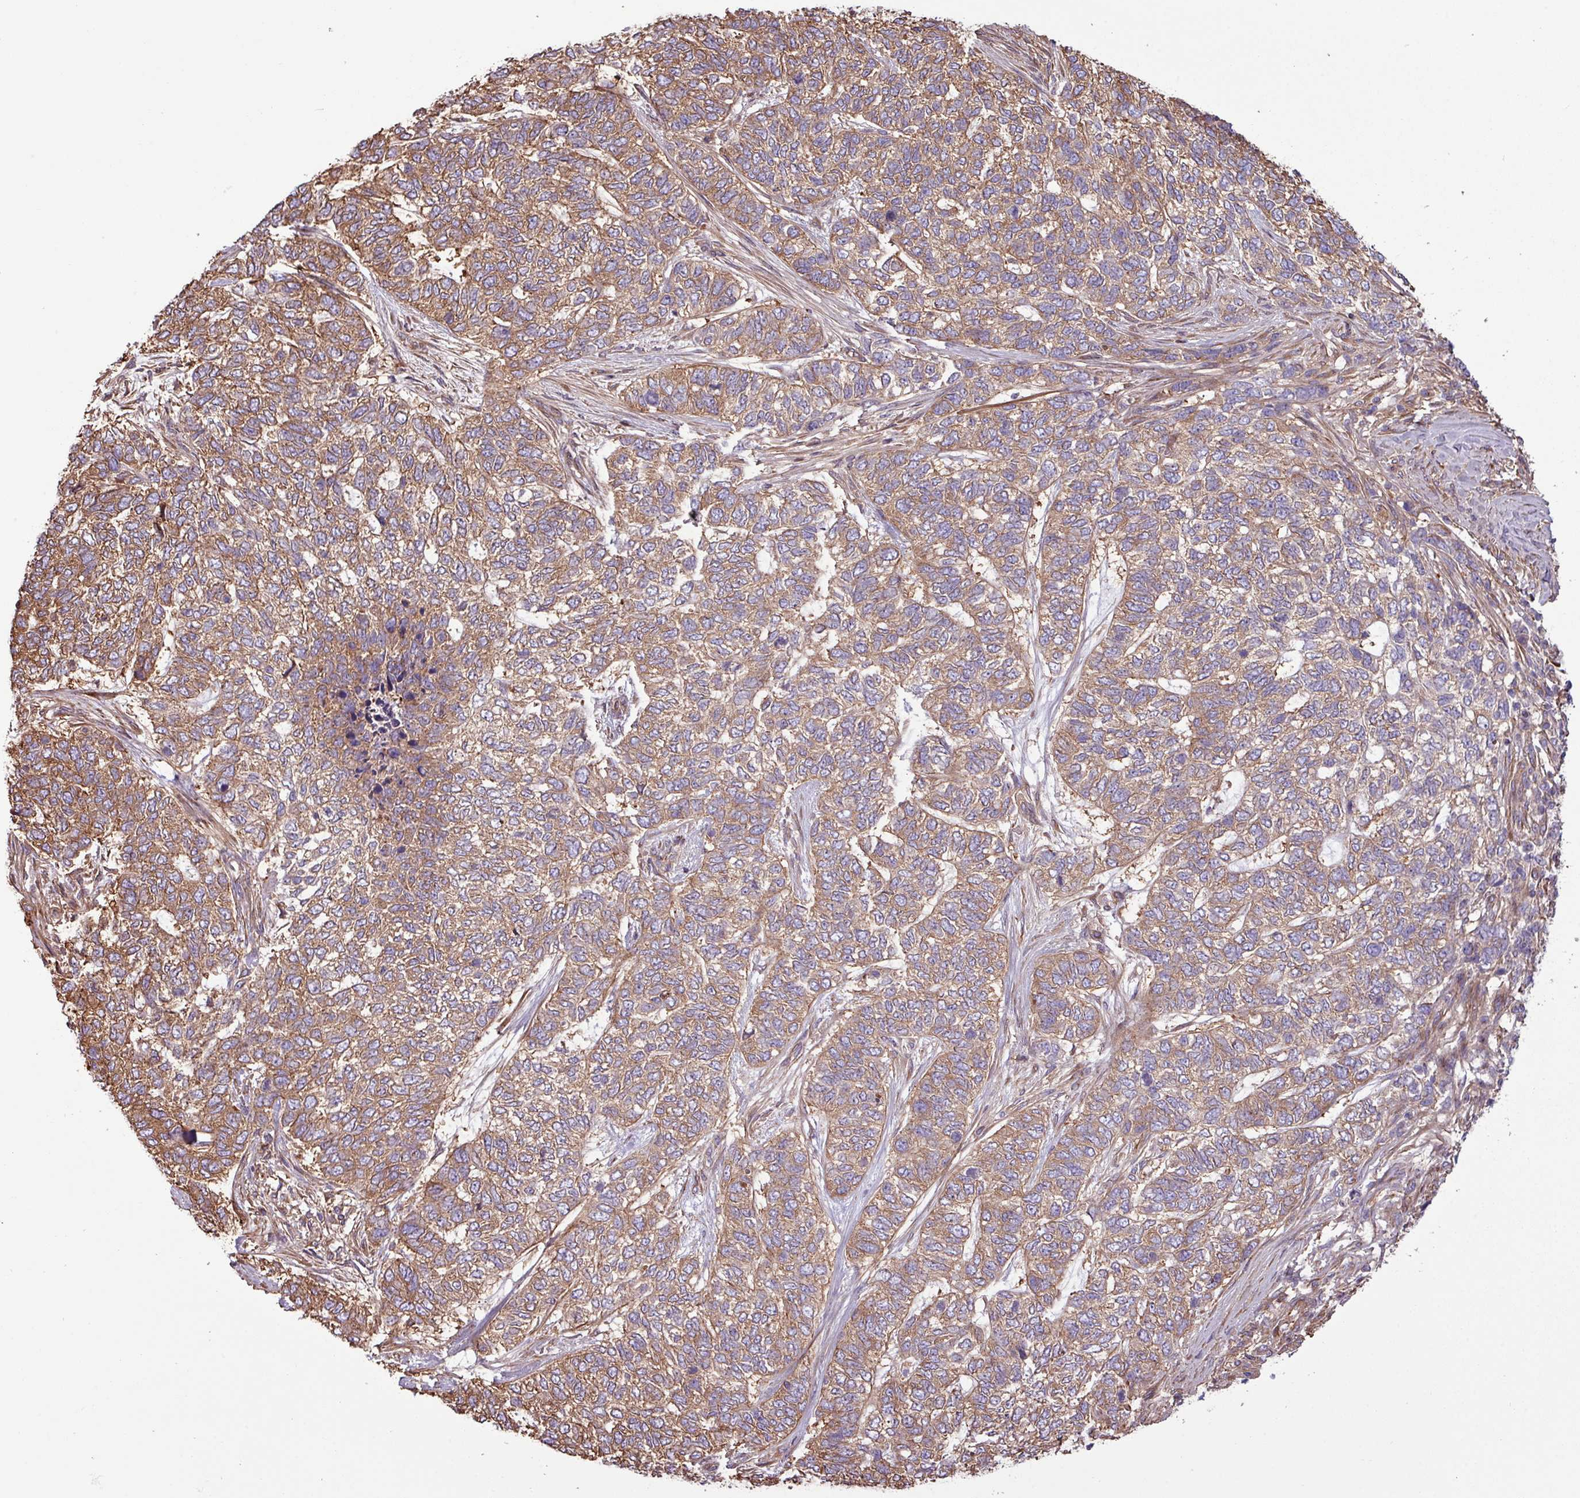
{"staining": {"intensity": "moderate", "quantity": ">75%", "location": "cytoplasmic/membranous"}, "tissue": "skin cancer", "cell_type": "Tumor cells", "image_type": "cancer", "snomed": [{"axis": "morphology", "description": "Basal cell carcinoma"}, {"axis": "topography", "description": "Skin"}], "caption": "The image shows immunohistochemical staining of skin basal cell carcinoma. There is moderate cytoplasmic/membranous positivity is appreciated in about >75% of tumor cells. (Brightfield microscopy of DAB IHC at high magnification).", "gene": "ZNF300", "patient": {"sex": "female", "age": 65}}